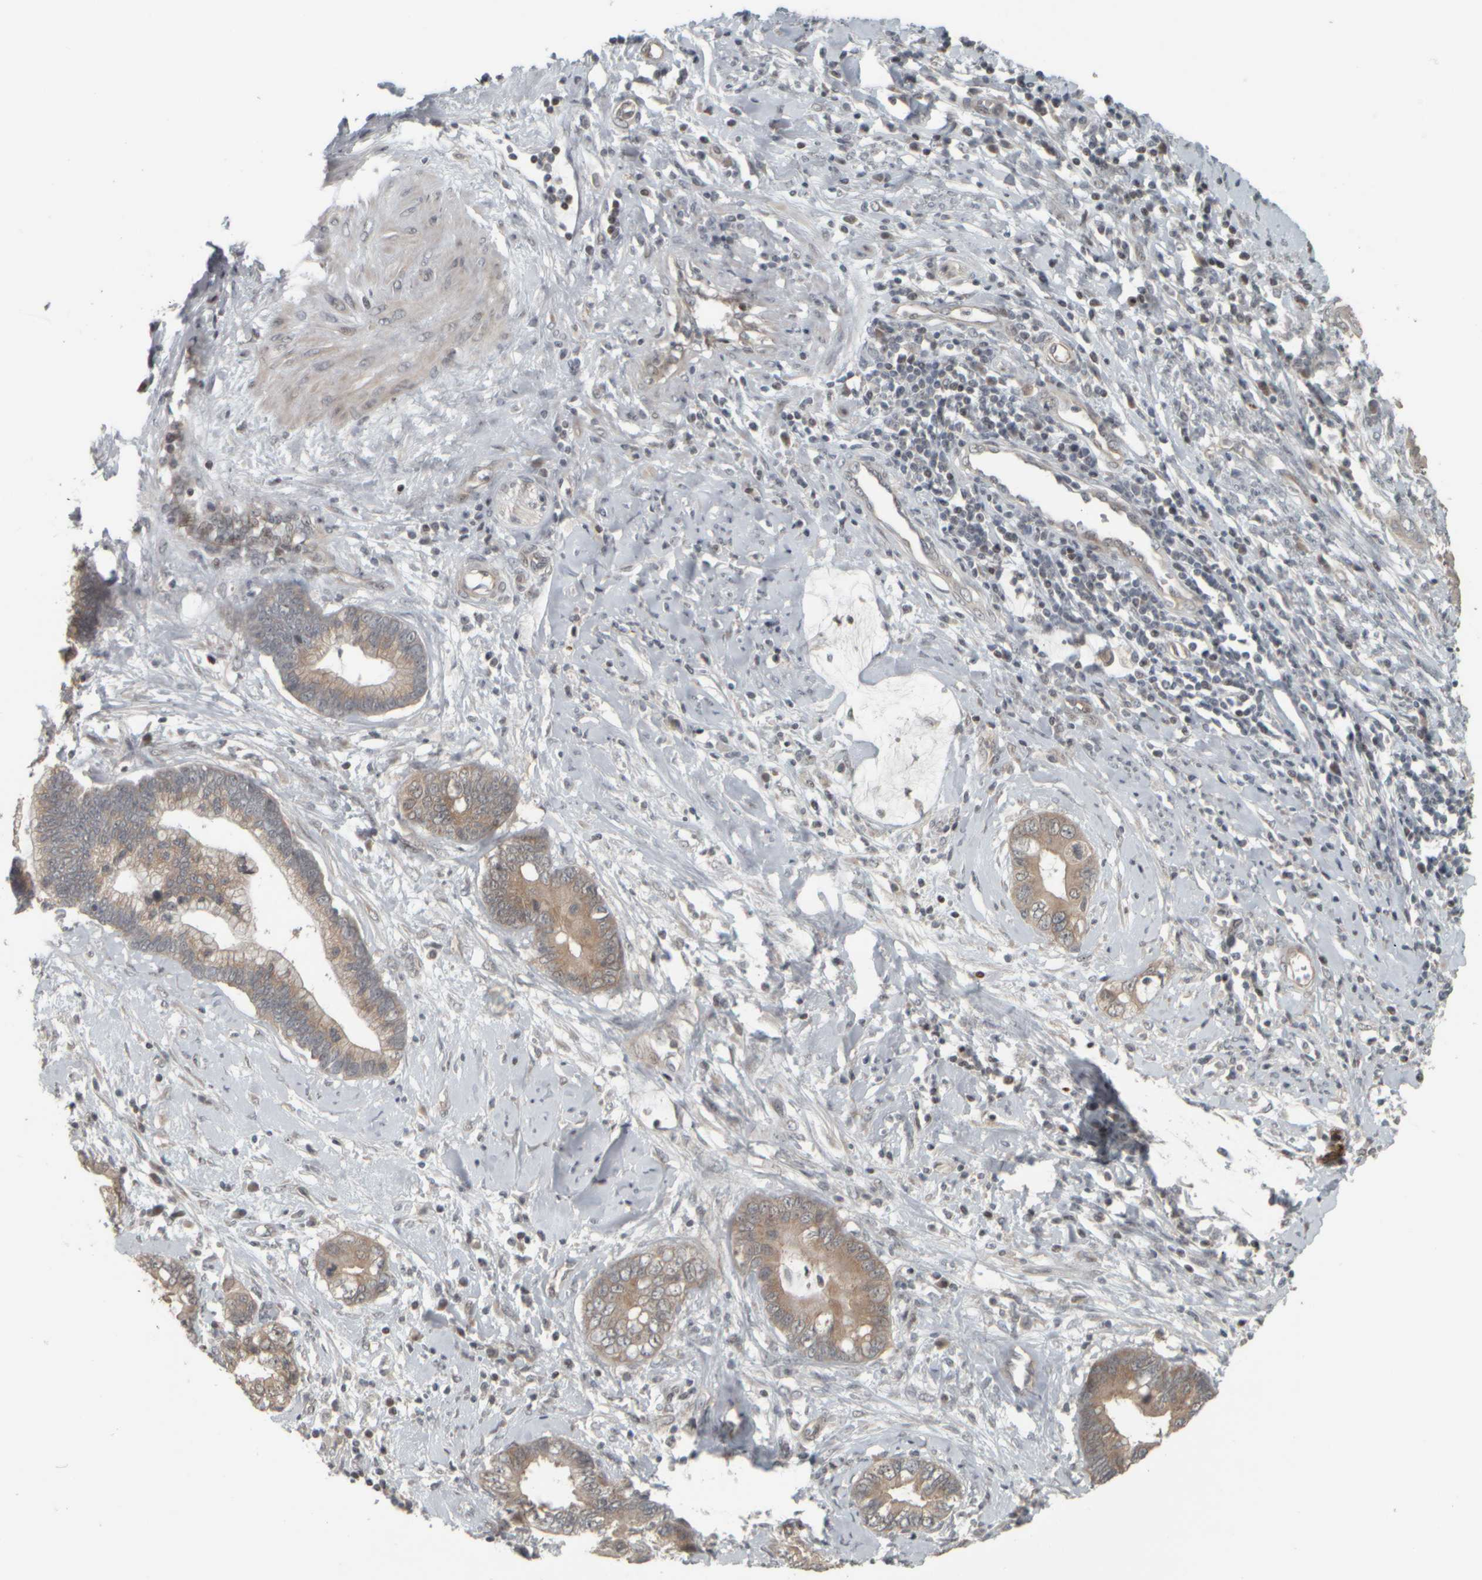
{"staining": {"intensity": "weak", "quantity": ">75%", "location": "cytoplasmic/membranous"}, "tissue": "cervical cancer", "cell_type": "Tumor cells", "image_type": "cancer", "snomed": [{"axis": "morphology", "description": "Adenocarcinoma, NOS"}, {"axis": "topography", "description": "Cervix"}], "caption": "The histopathology image displays staining of cervical cancer (adenocarcinoma), revealing weak cytoplasmic/membranous protein expression (brown color) within tumor cells. (brown staining indicates protein expression, while blue staining denotes nuclei).", "gene": "NAPG", "patient": {"sex": "female", "age": 44}}